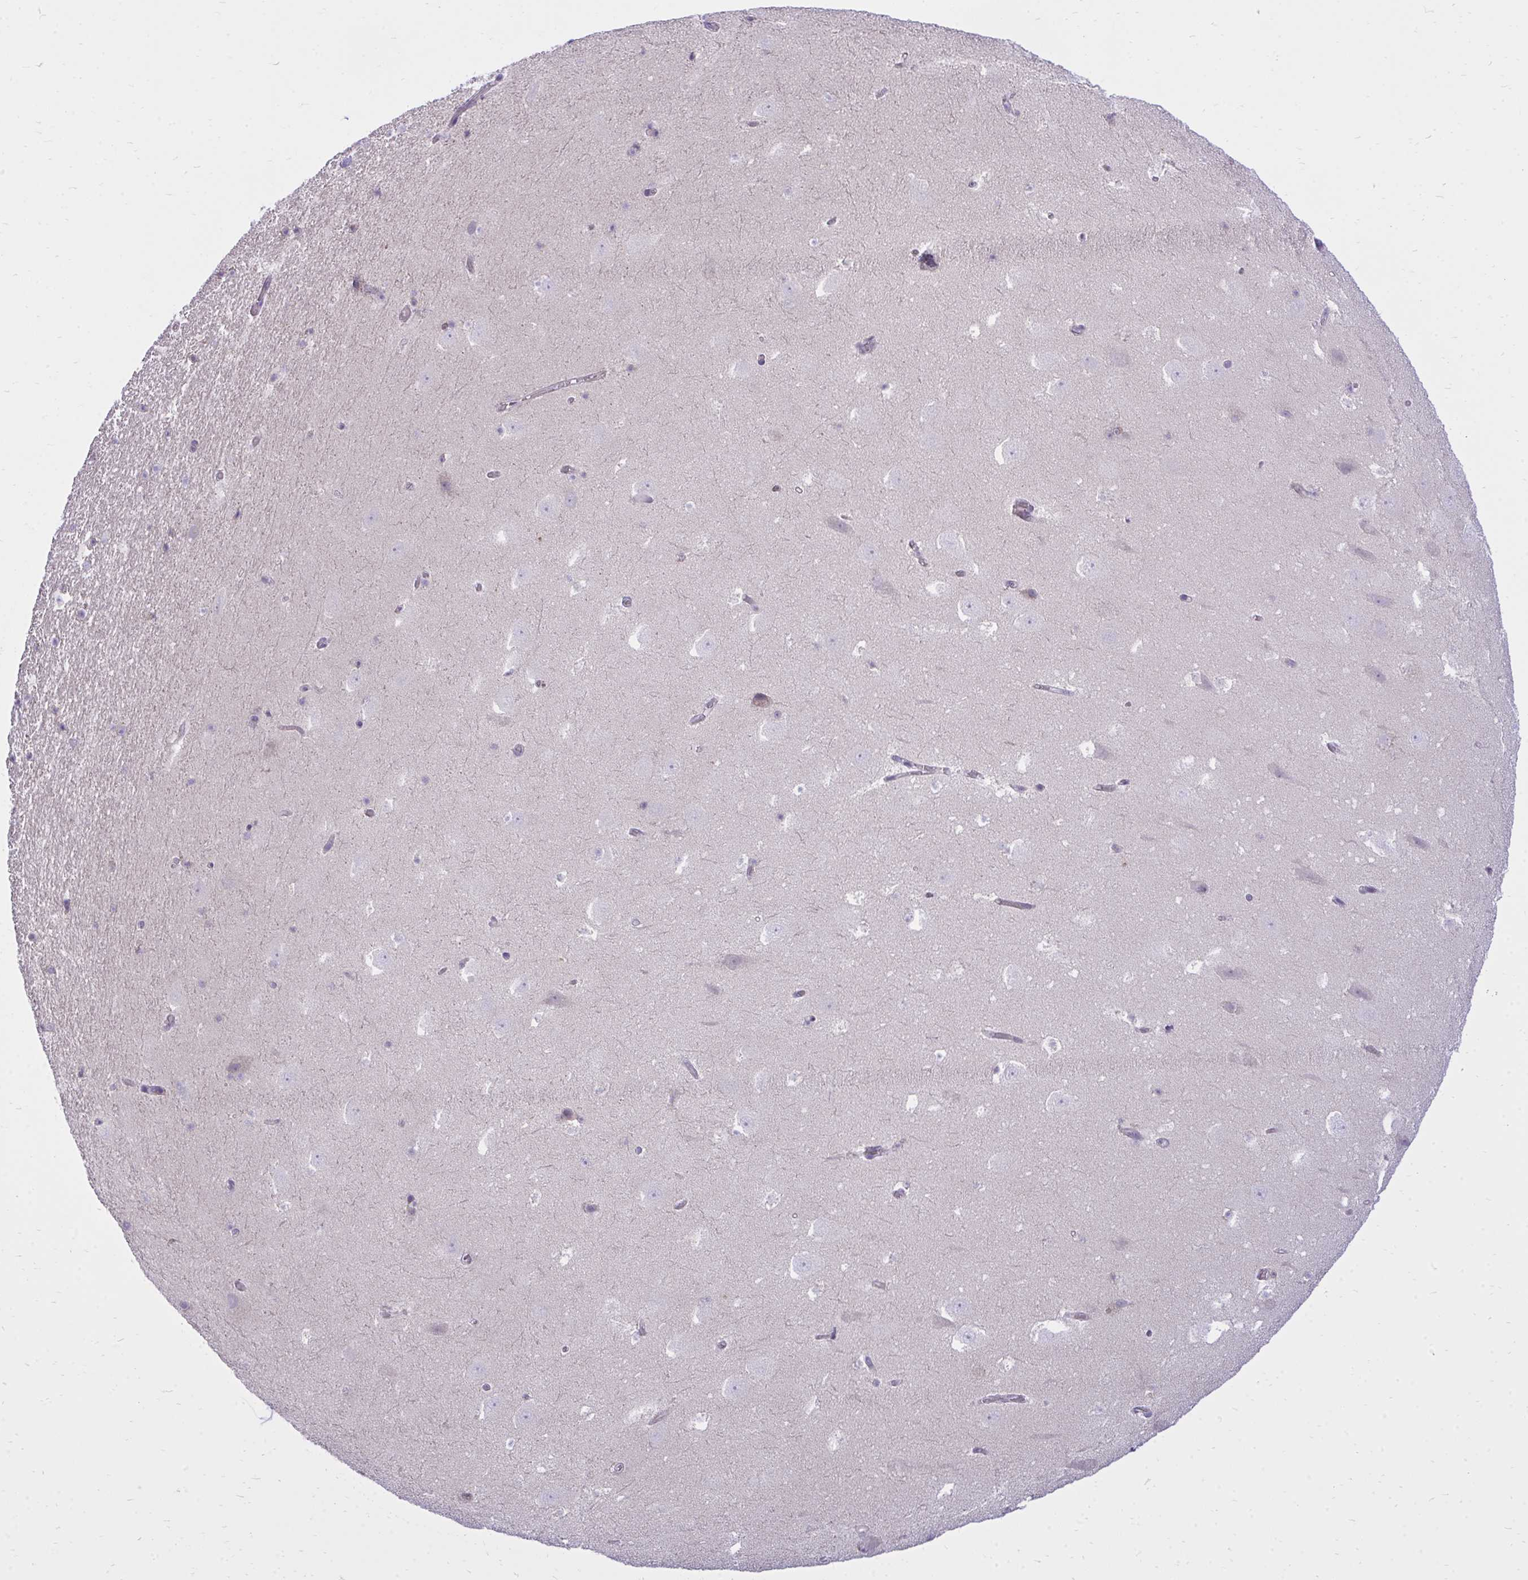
{"staining": {"intensity": "negative", "quantity": "none", "location": "none"}, "tissue": "hippocampus", "cell_type": "Glial cells", "image_type": "normal", "snomed": [{"axis": "morphology", "description": "Normal tissue, NOS"}, {"axis": "topography", "description": "Hippocampus"}], "caption": "The histopathology image shows no staining of glial cells in normal hippocampus.", "gene": "ZSCAN25", "patient": {"sex": "female", "age": 42}}